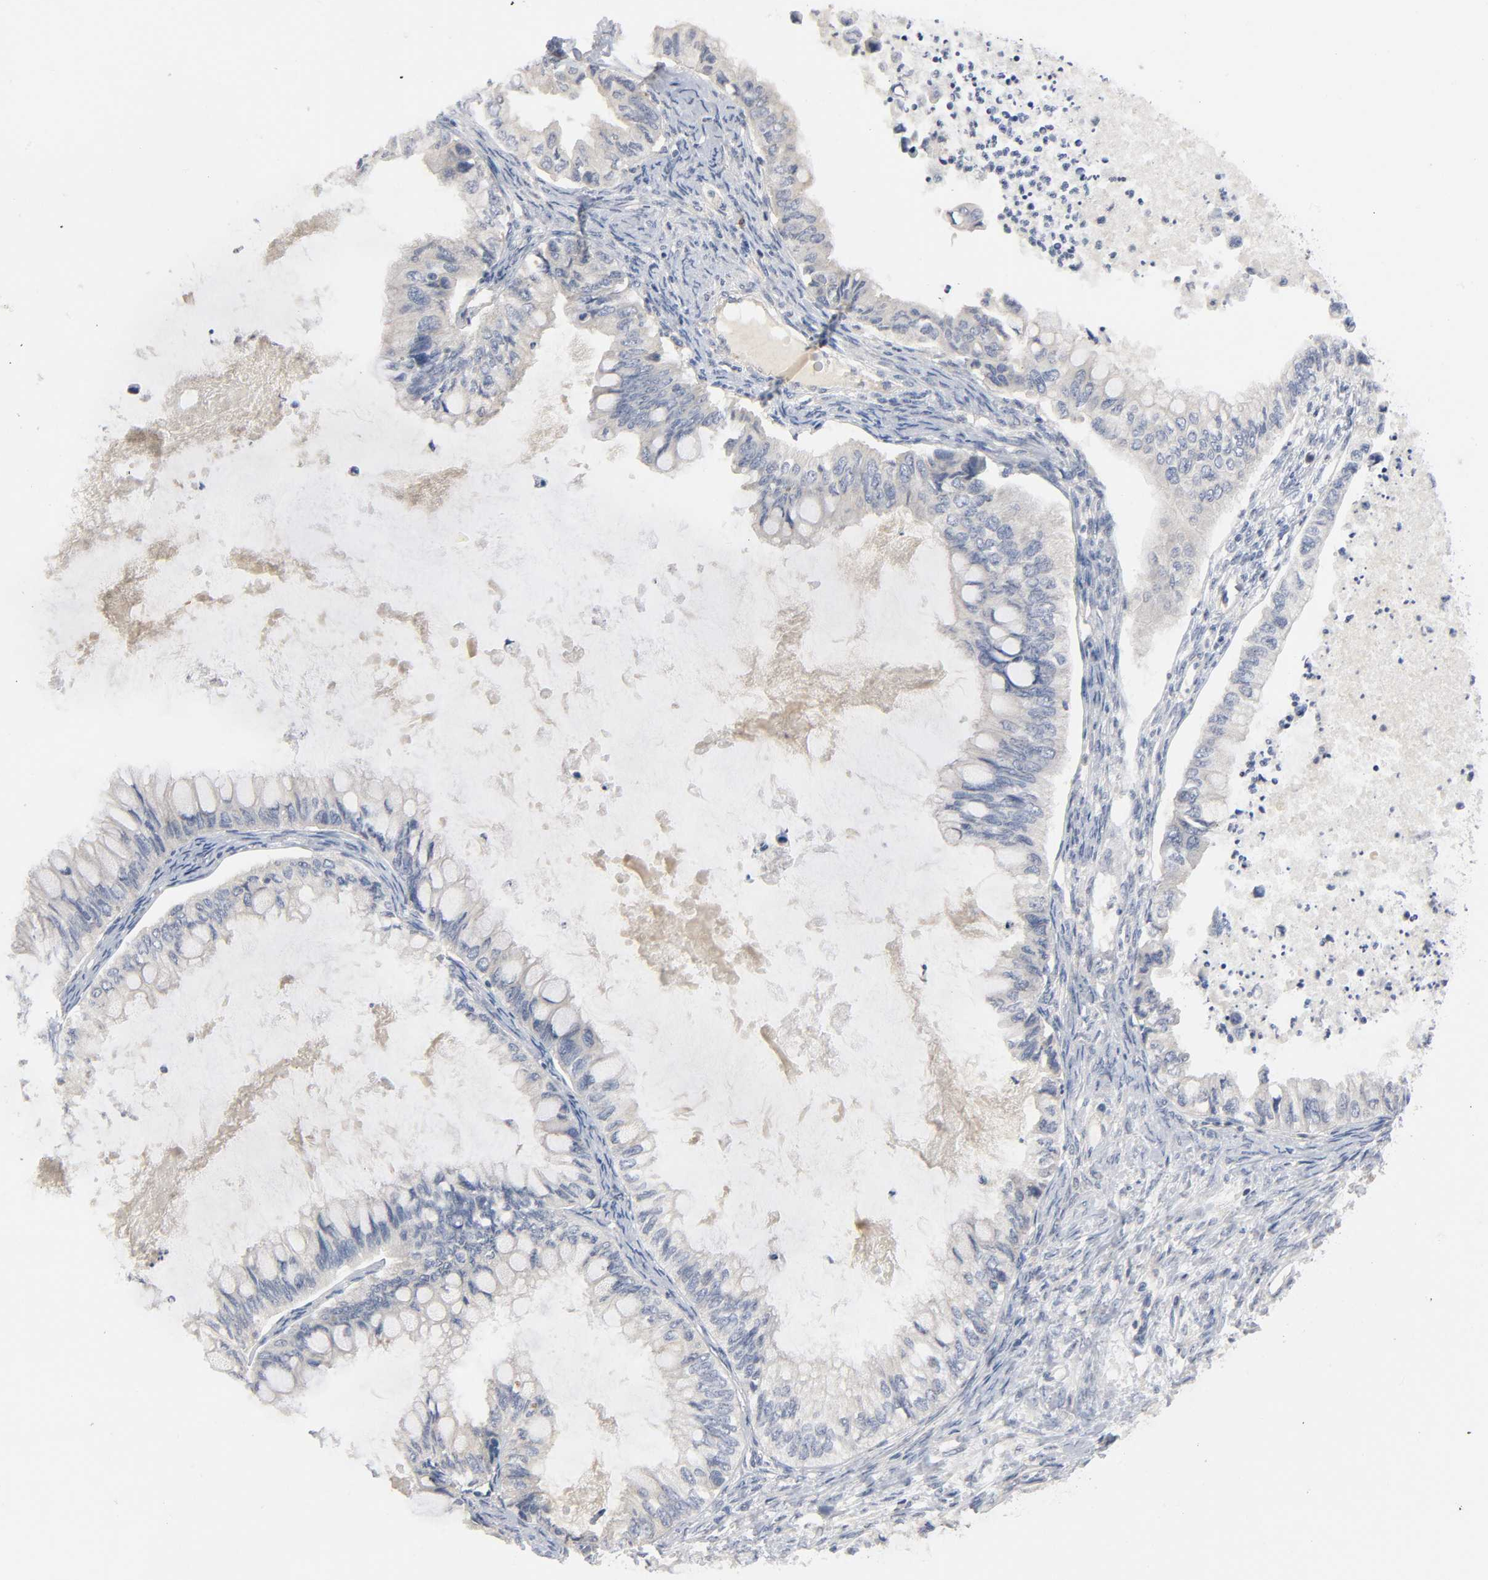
{"staining": {"intensity": "weak", "quantity": ">75%", "location": "cytoplasmic/membranous"}, "tissue": "ovarian cancer", "cell_type": "Tumor cells", "image_type": "cancer", "snomed": [{"axis": "morphology", "description": "Cystadenocarcinoma, mucinous, NOS"}, {"axis": "topography", "description": "Ovary"}], "caption": "Tumor cells demonstrate low levels of weak cytoplasmic/membranous positivity in about >75% of cells in human ovarian mucinous cystadenocarcinoma. (Stains: DAB (3,3'-diaminobenzidine) in brown, nuclei in blue, Microscopy: brightfield microscopy at high magnification).", "gene": "HDAC6", "patient": {"sex": "female", "age": 80}}